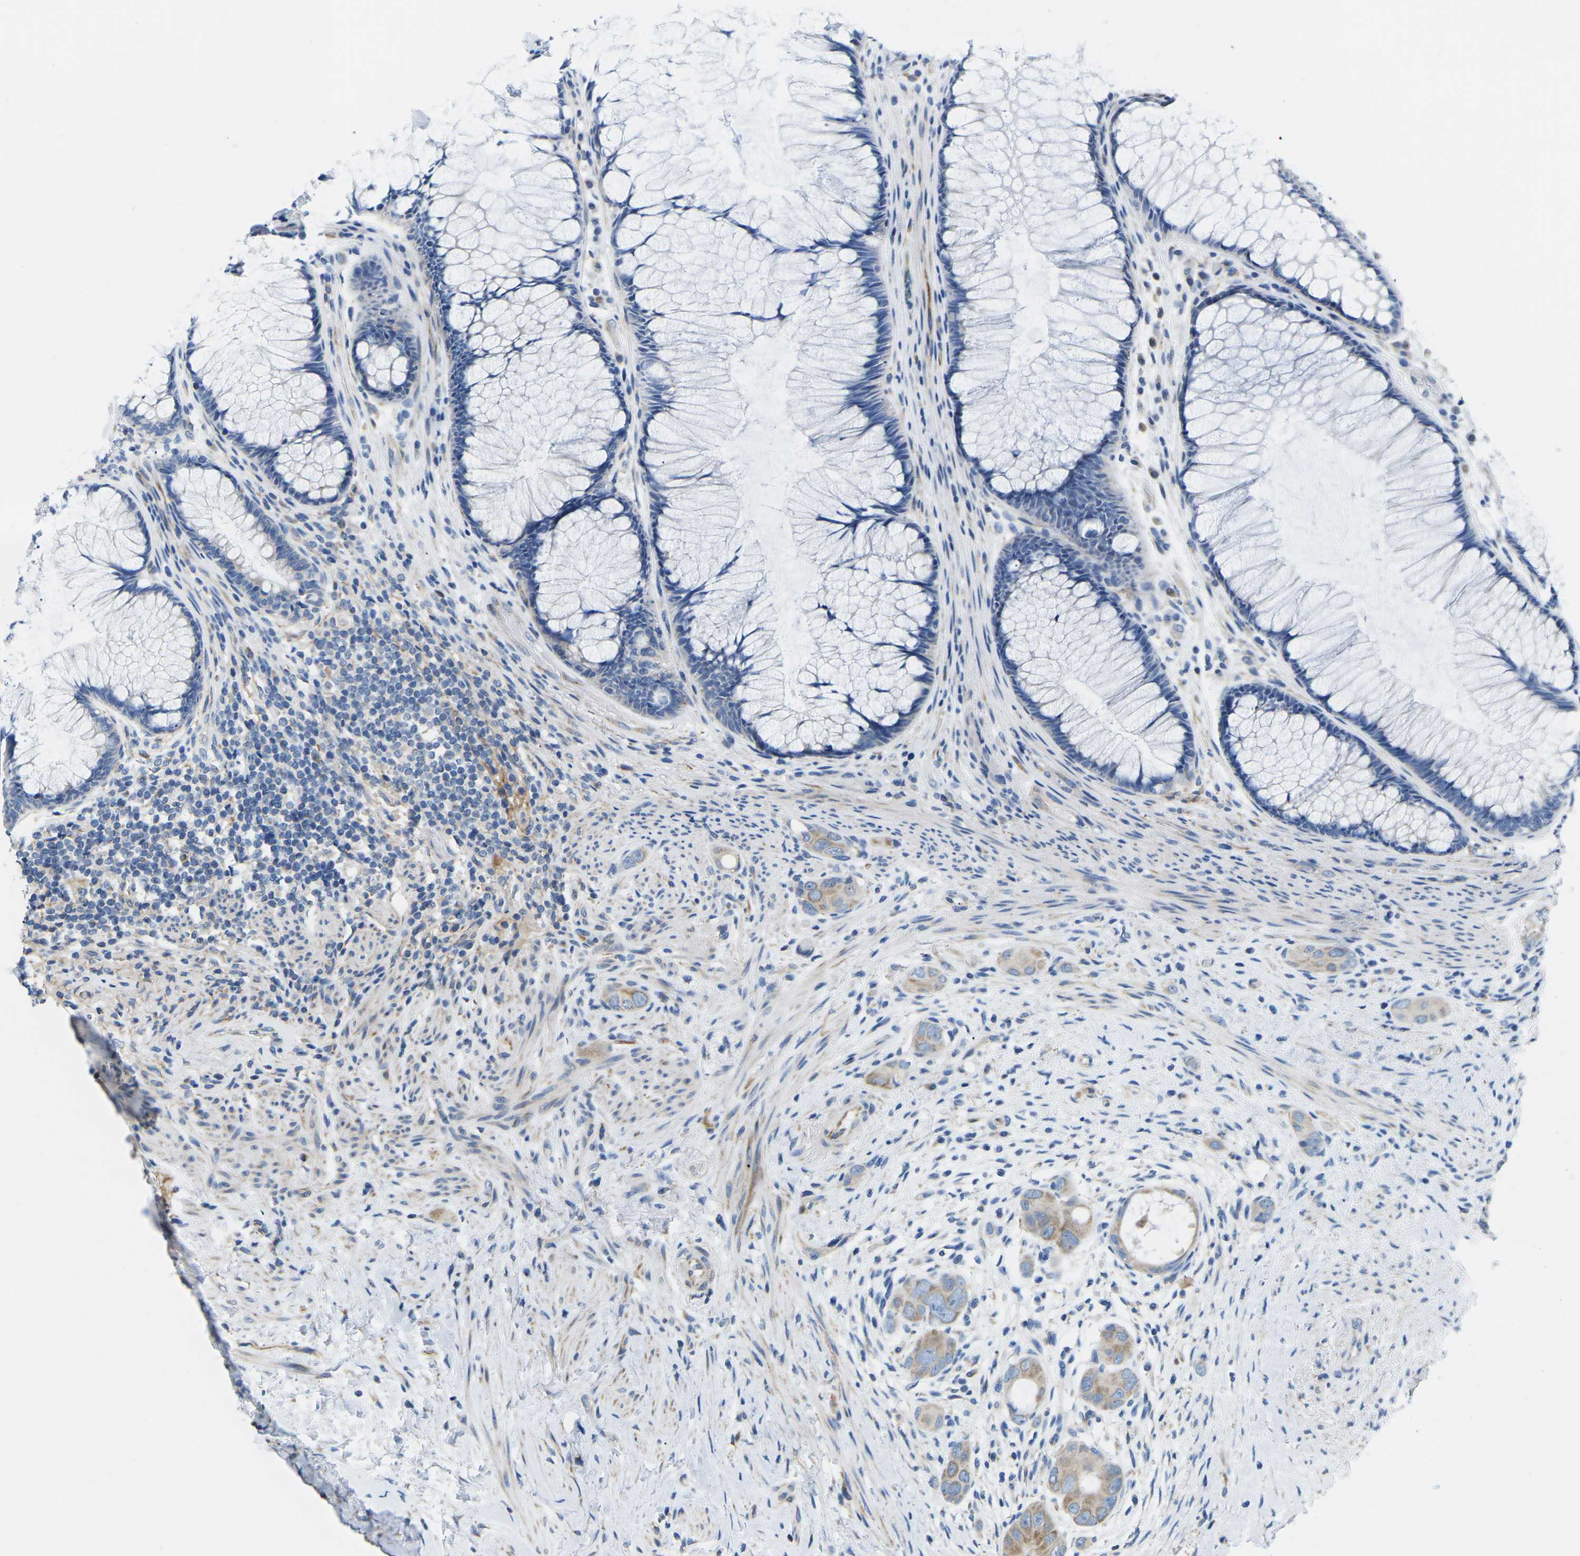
{"staining": {"intensity": "moderate", "quantity": "<25%", "location": "cytoplasmic/membranous"}, "tissue": "colorectal cancer", "cell_type": "Tumor cells", "image_type": "cancer", "snomed": [{"axis": "morphology", "description": "Adenocarcinoma, NOS"}, {"axis": "topography", "description": "Rectum"}], "caption": "High-power microscopy captured an immunohistochemistry (IHC) photomicrograph of colorectal adenocarcinoma, revealing moderate cytoplasmic/membranous expression in about <25% of tumor cells.", "gene": "TMEFF2", "patient": {"sex": "male", "age": 51}}